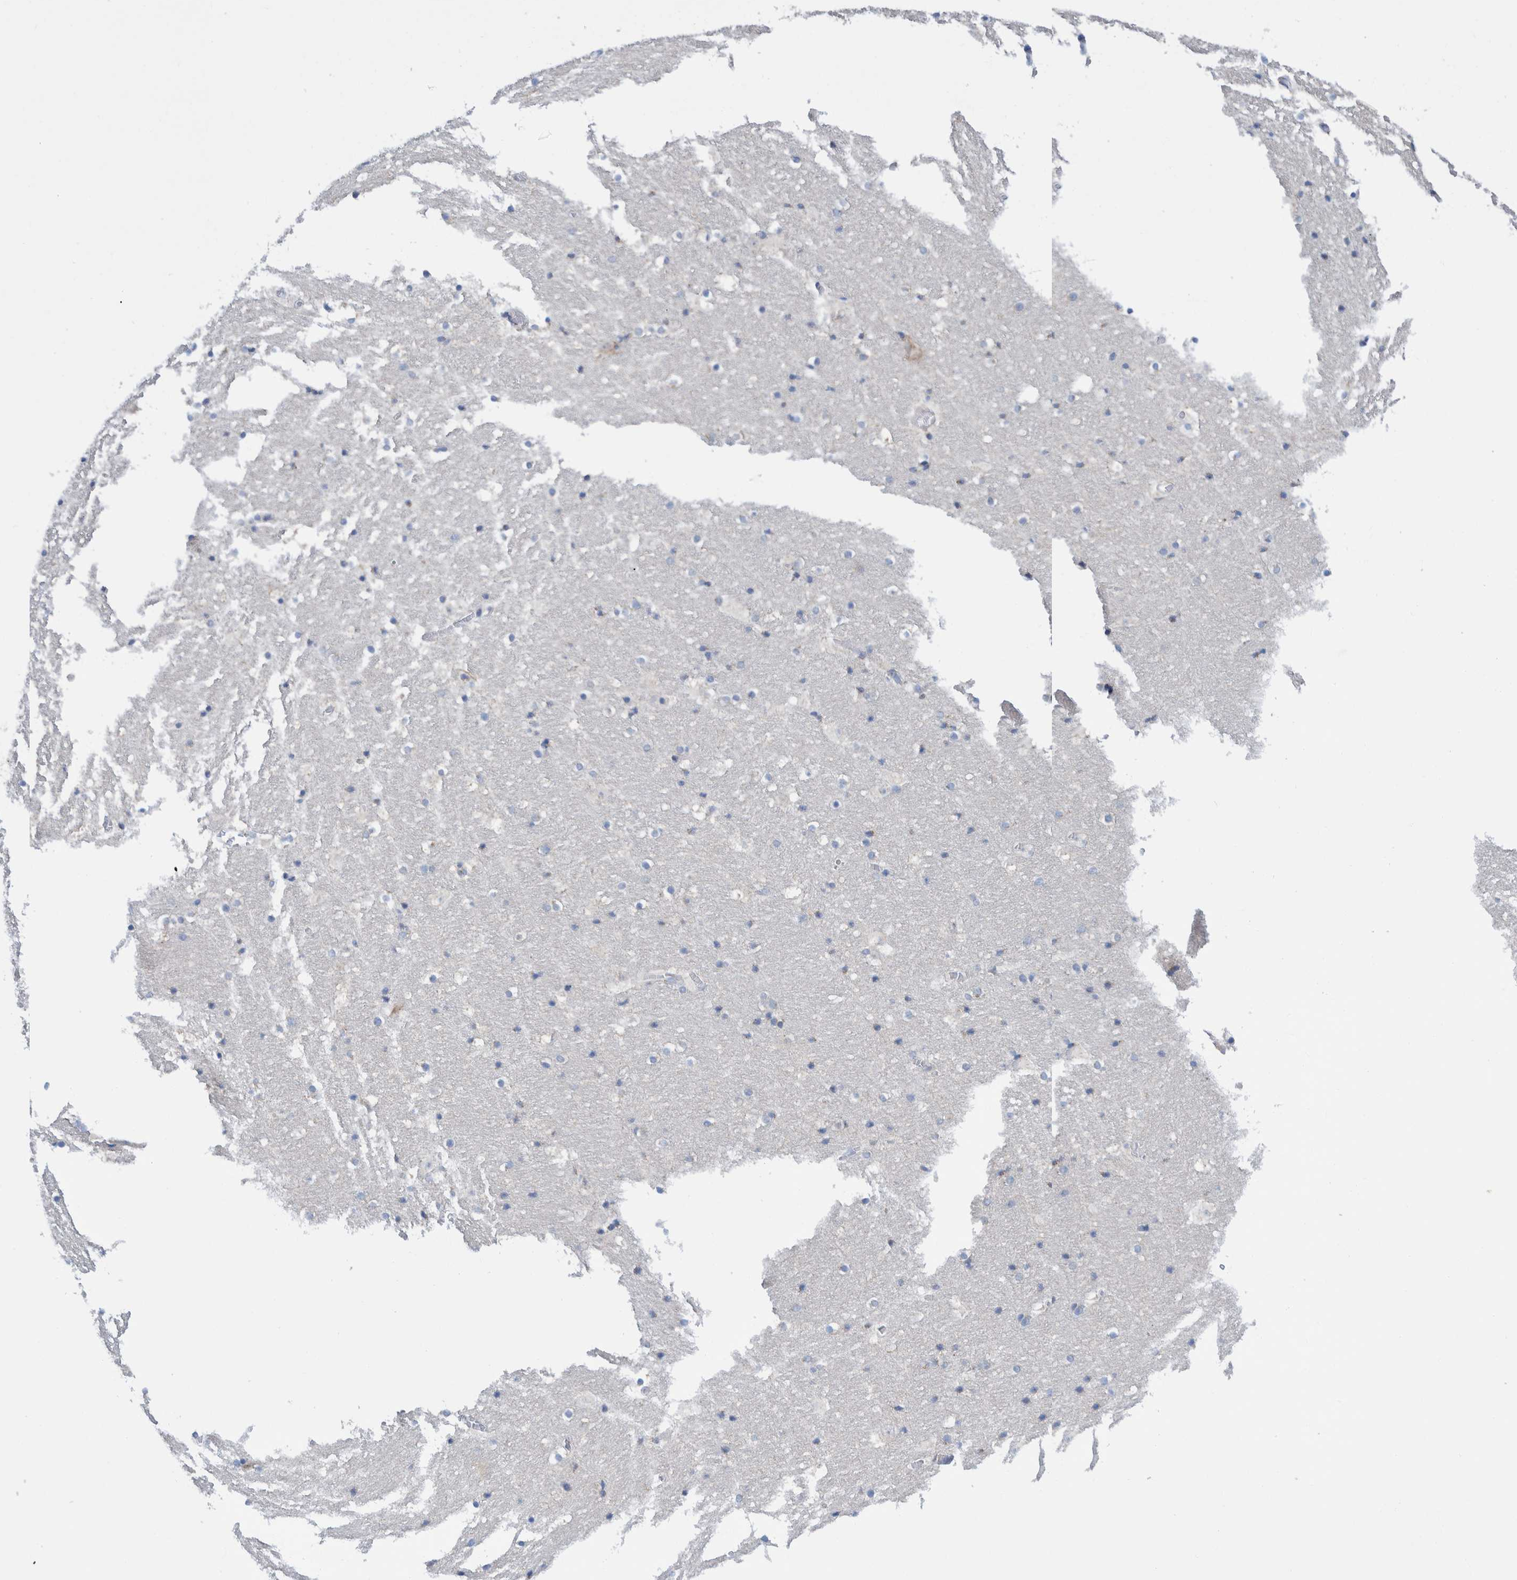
{"staining": {"intensity": "negative", "quantity": "none", "location": "none"}, "tissue": "hippocampus", "cell_type": "Glial cells", "image_type": "normal", "snomed": [{"axis": "morphology", "description": "Normal tissue, NOS"}, {"axis": "topography", "description": "Hippocampus"}], "caption": "Immunohistochemical staining of normal hippocampus shows no significant expression in glial cells. (IHC, brightfield microscopy, high magnification).", "gene": "TRIM58", "patient": {"sex": "male", "age": 45}}